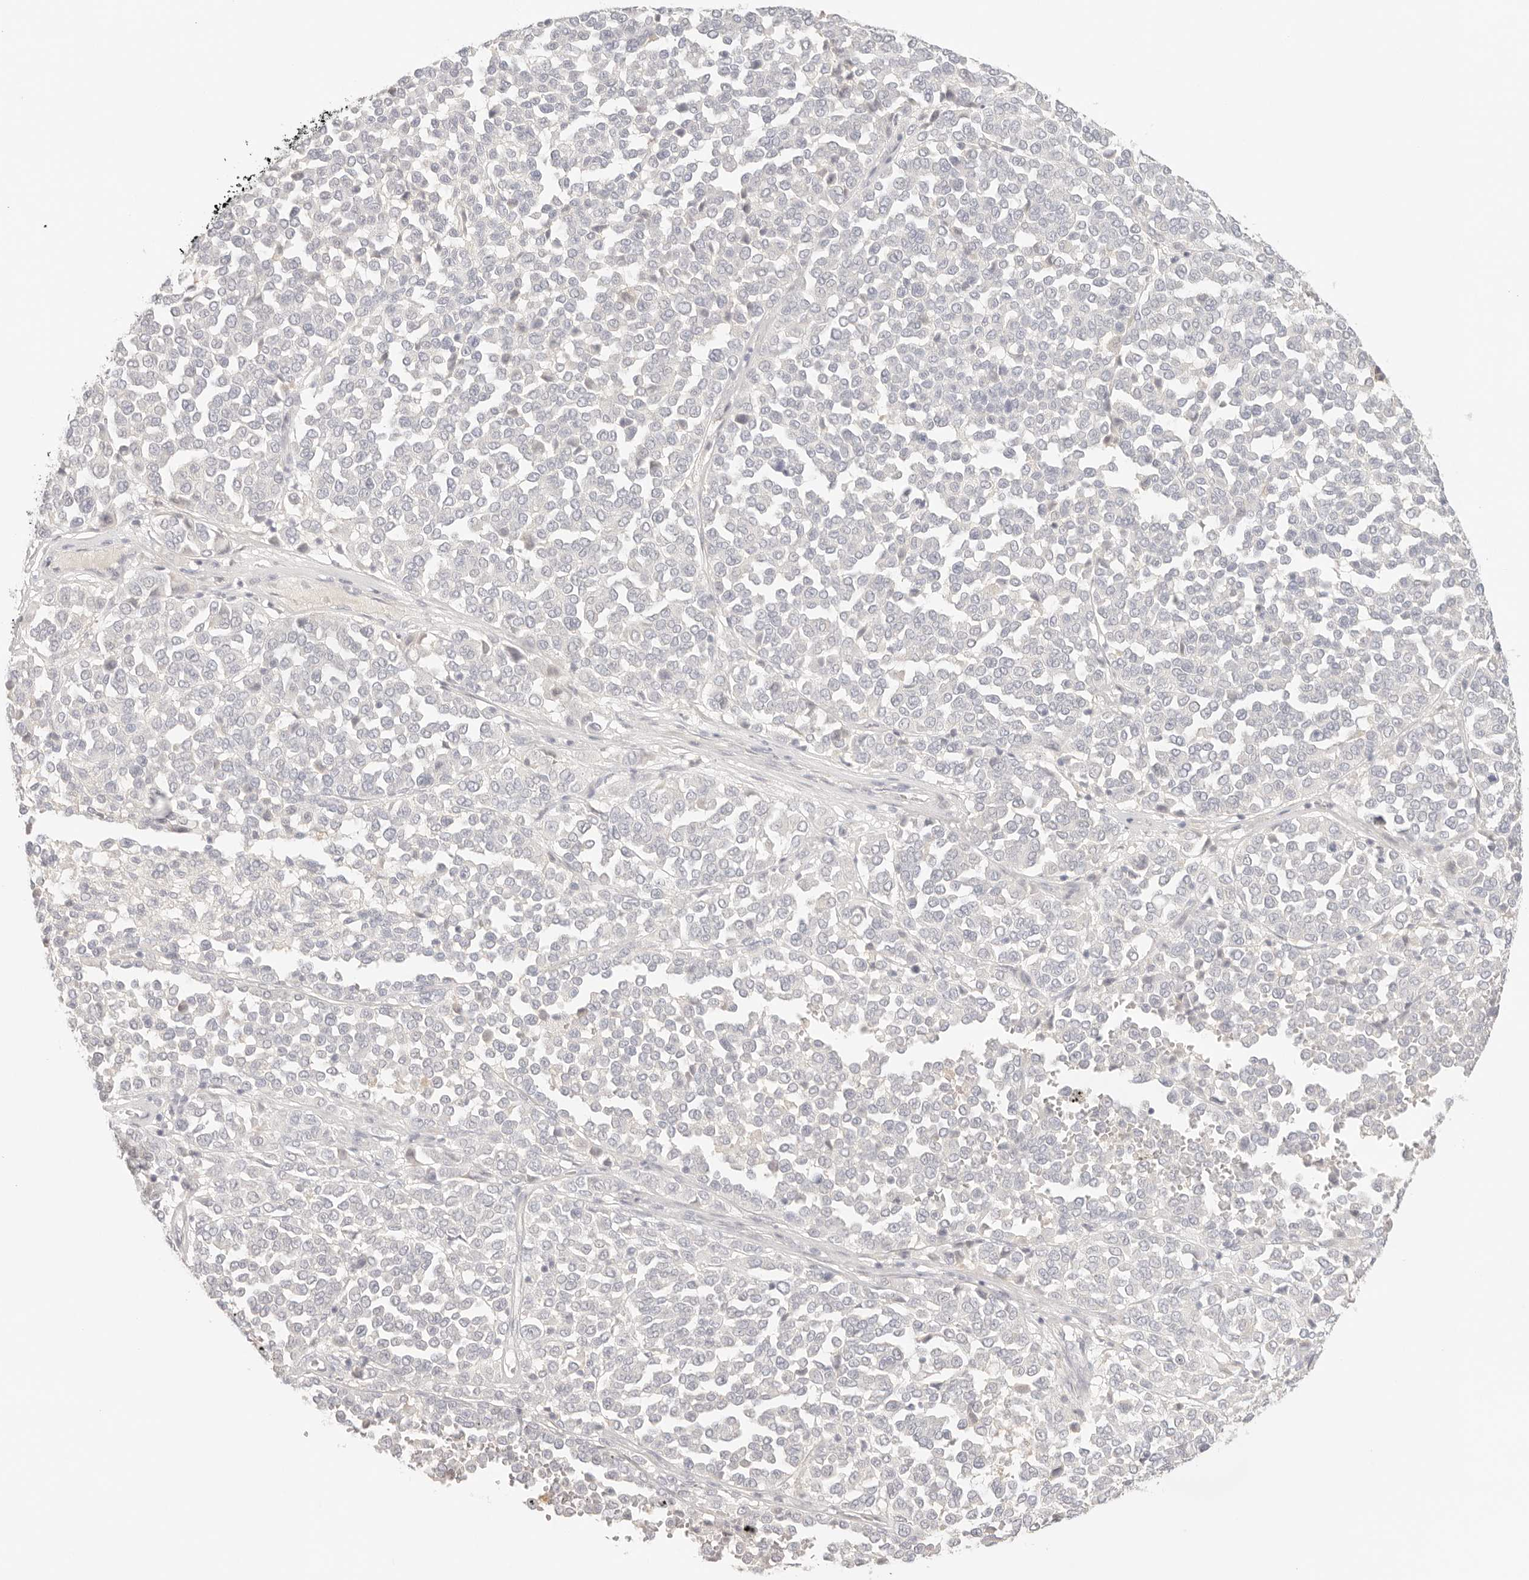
{"staining": {"intensity": "negative", "quantity": "none", "location": "none"}, "tissue": "melanoma", "cell_type": "Tumor cells", "image_type": "cancer", "snomed": [{"axis": "morphology", "description": "Malignant melanoma, Metastatic site"}, {"axis": "topography", "description": "Pancreas"}], "caption": "There is no significant expression in tumor cells of melanoma.", "gene": "SPHK1", "patient": {"sex": "female", "age": 30}}